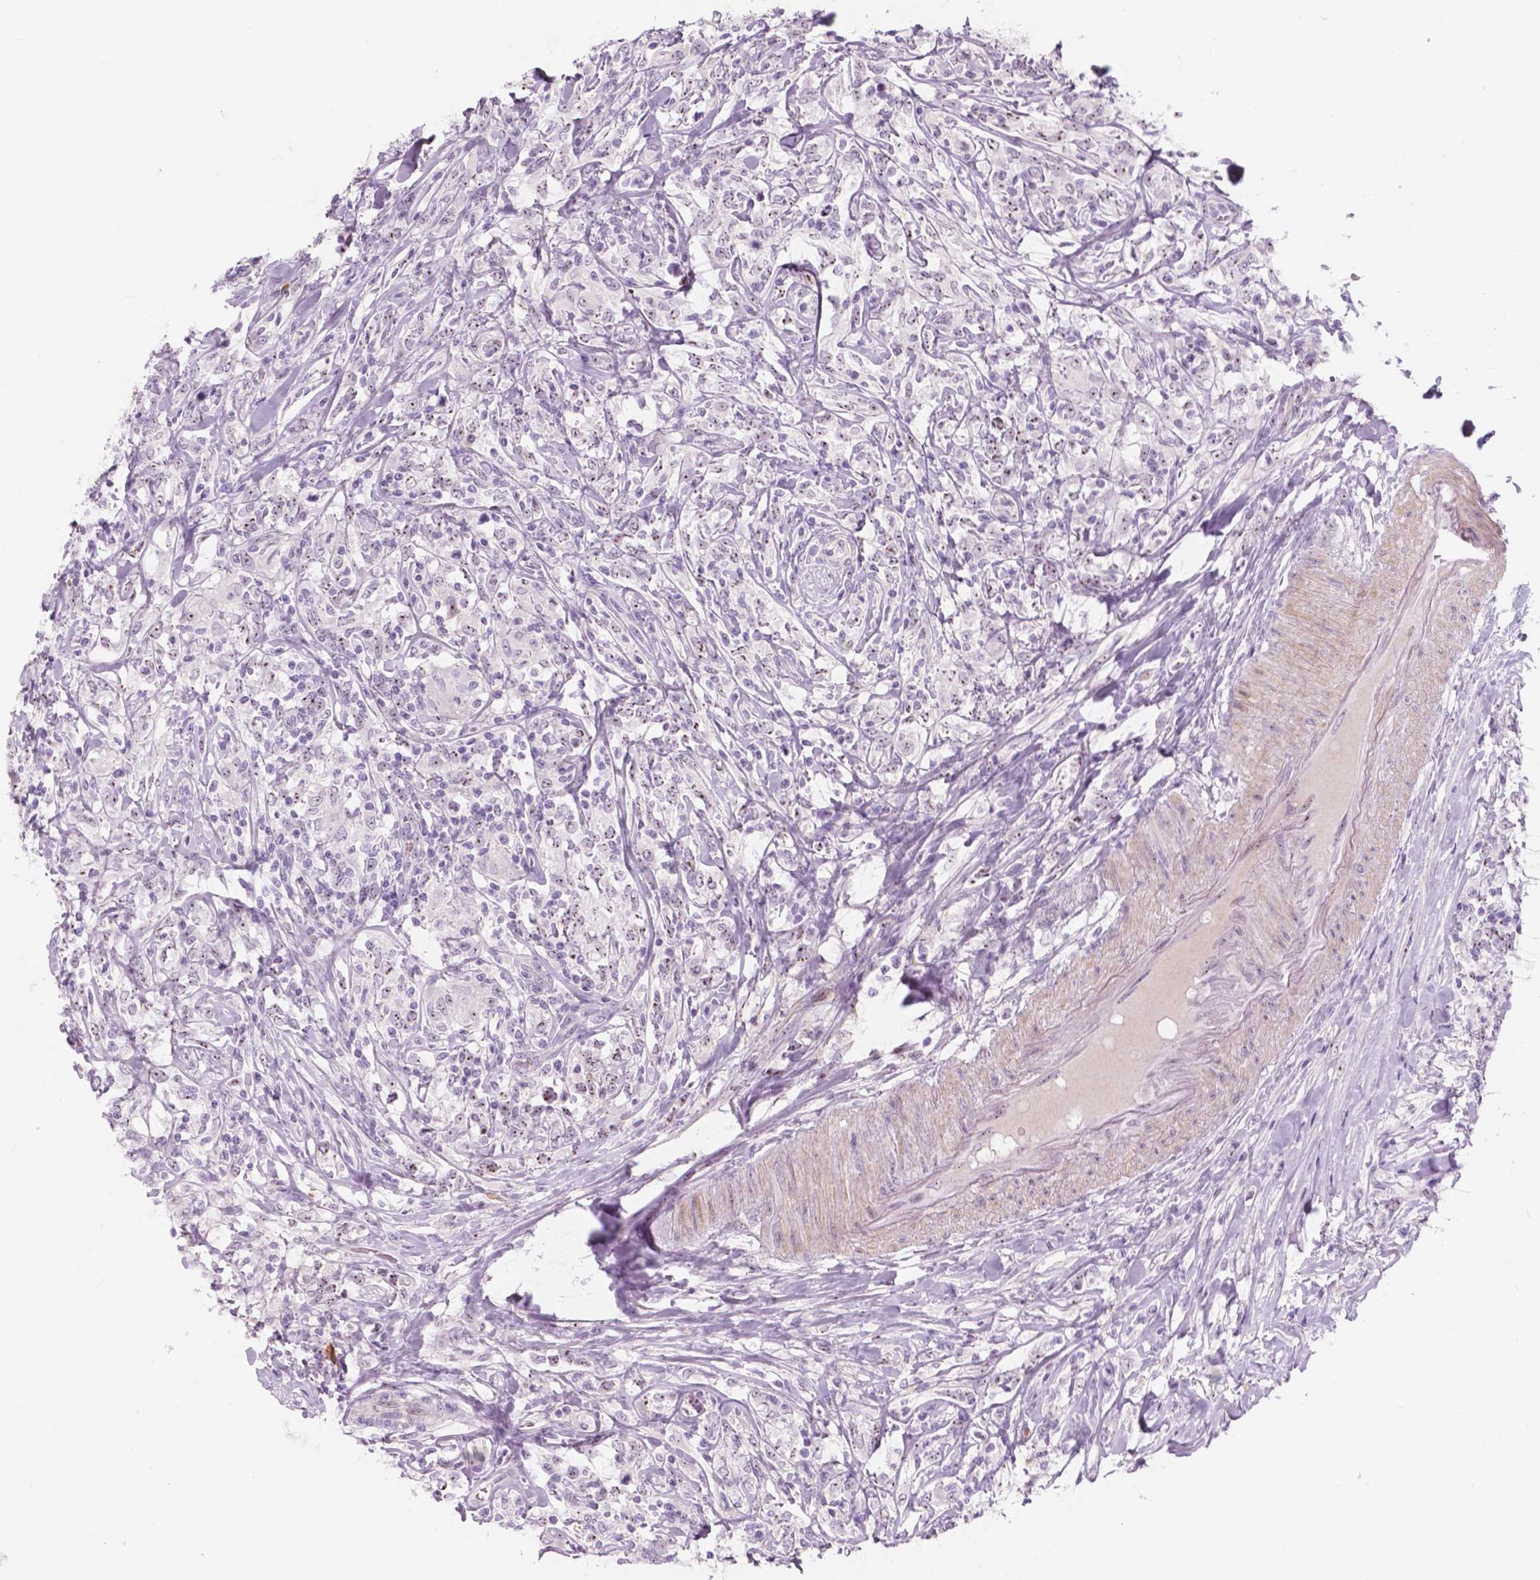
{"staining": {"intensity": "weak", "quantity": "<25%", "location": "nuclear"}, "tissue": "lymphoma", "cell_type": "Tumor cells", "image_type": "cancer", "snomed": [{"axis": "morphology", "description": "Malignant lymphoma, non-Hodgkin's type, High grade"}, {"axis": "topography", "description": "Lymph node"}], "caption": "Immunohistochemistry micrograph of neoplastic tissue: lymphoma stained with DAB (3,3'-diaminobenzidine) exhibits no significant protein expression in tumor cells.", "gene": "ZNF853", "patient": {"sex": "female", "age": 84}}